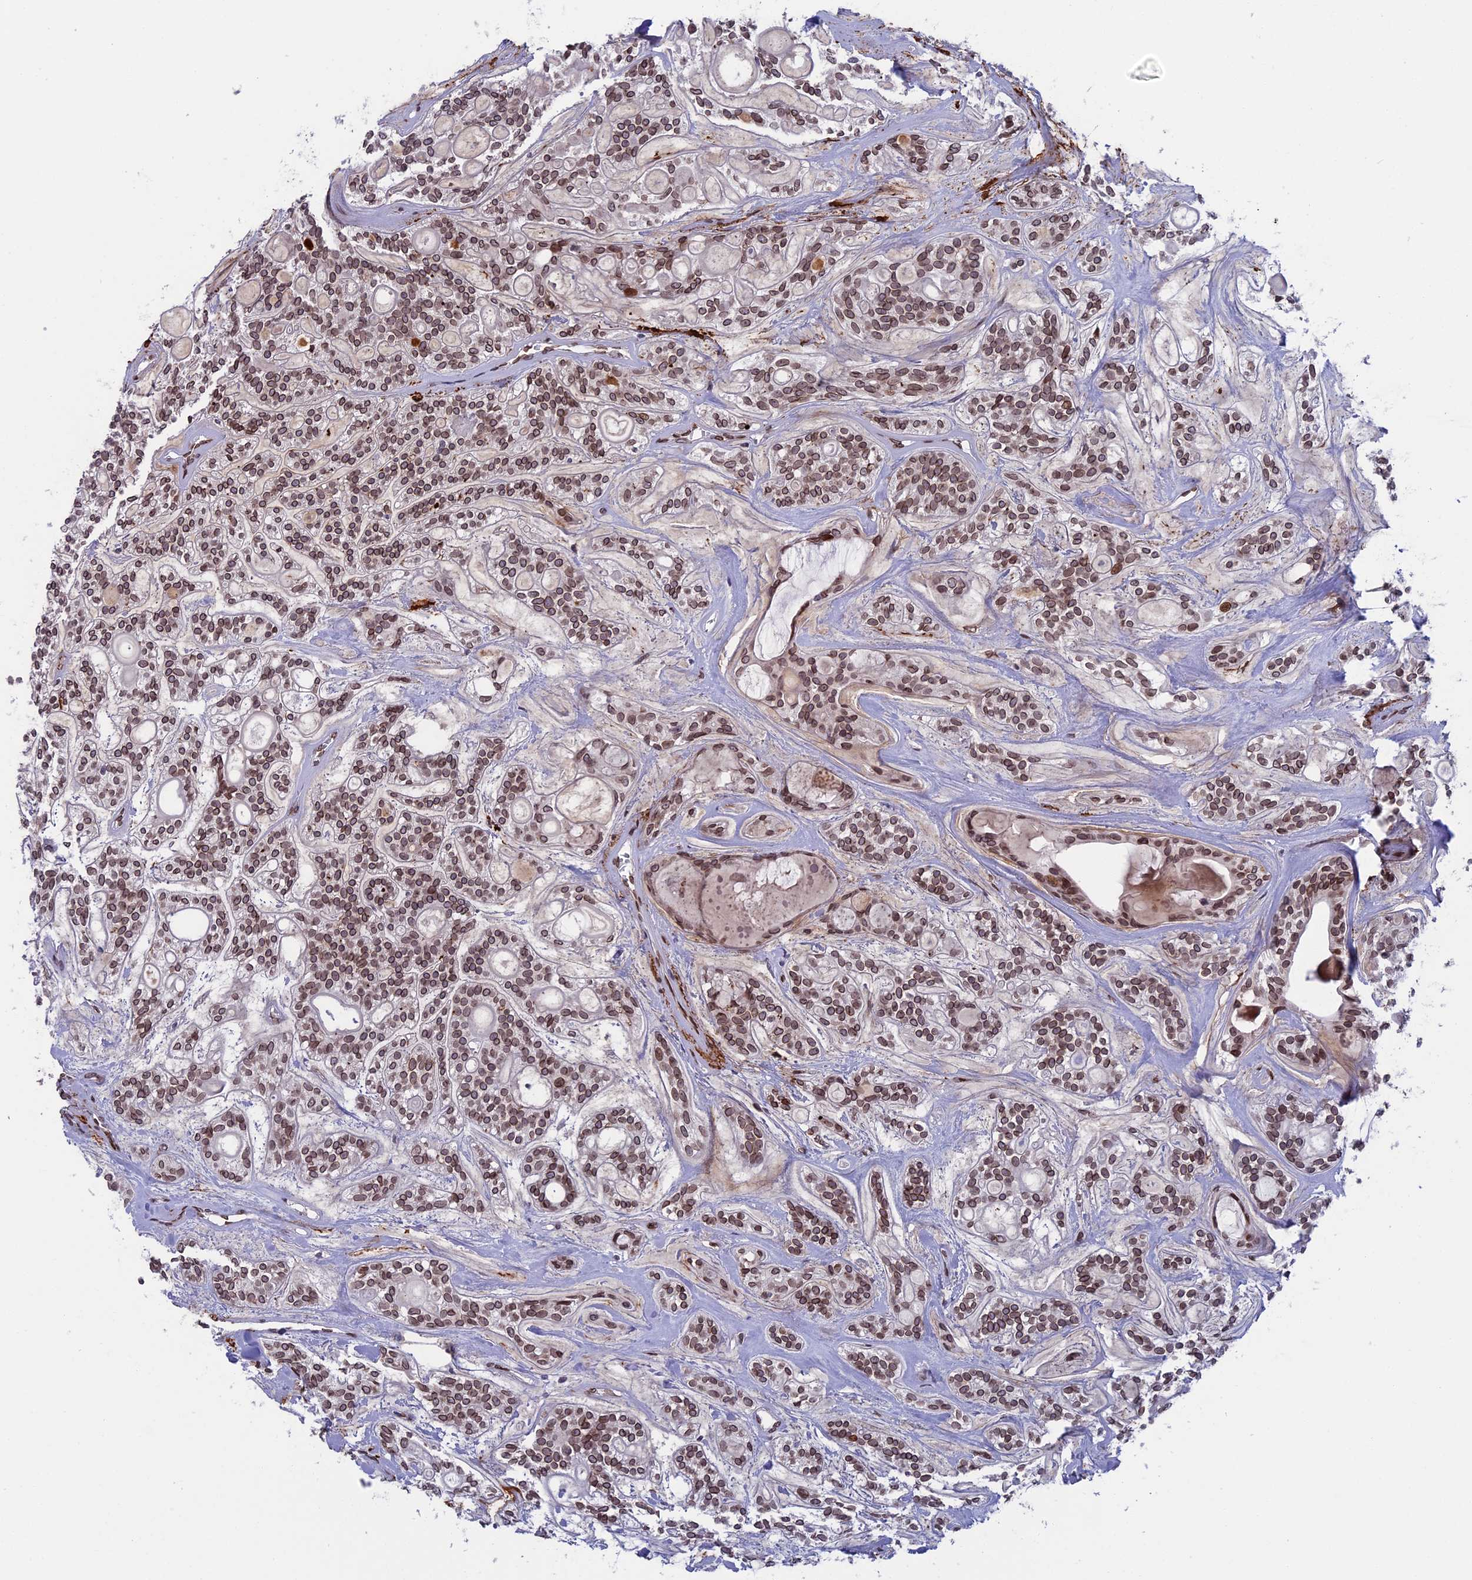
{"staining": {"intensity": "moderate", "quantity": ">75%", "location": "cytoplasmic/membranous,nuclear"}, "tissue": "head and neck cancer", "cell_type": "Tumor cells", "image_type": "cancer", "snomed": [{"axis": "morphology", "description": "Adenocarcinoma, NOS"}, {"axis": "topography", "description": "Head-Neck"}], "caption": "Adenocarcinoma (head and neck) stained with a protein marker demonstrates moderate staining in tumor cells.", "gene": "GPSM1", "patient": {"sex": "male", "age": 66}}